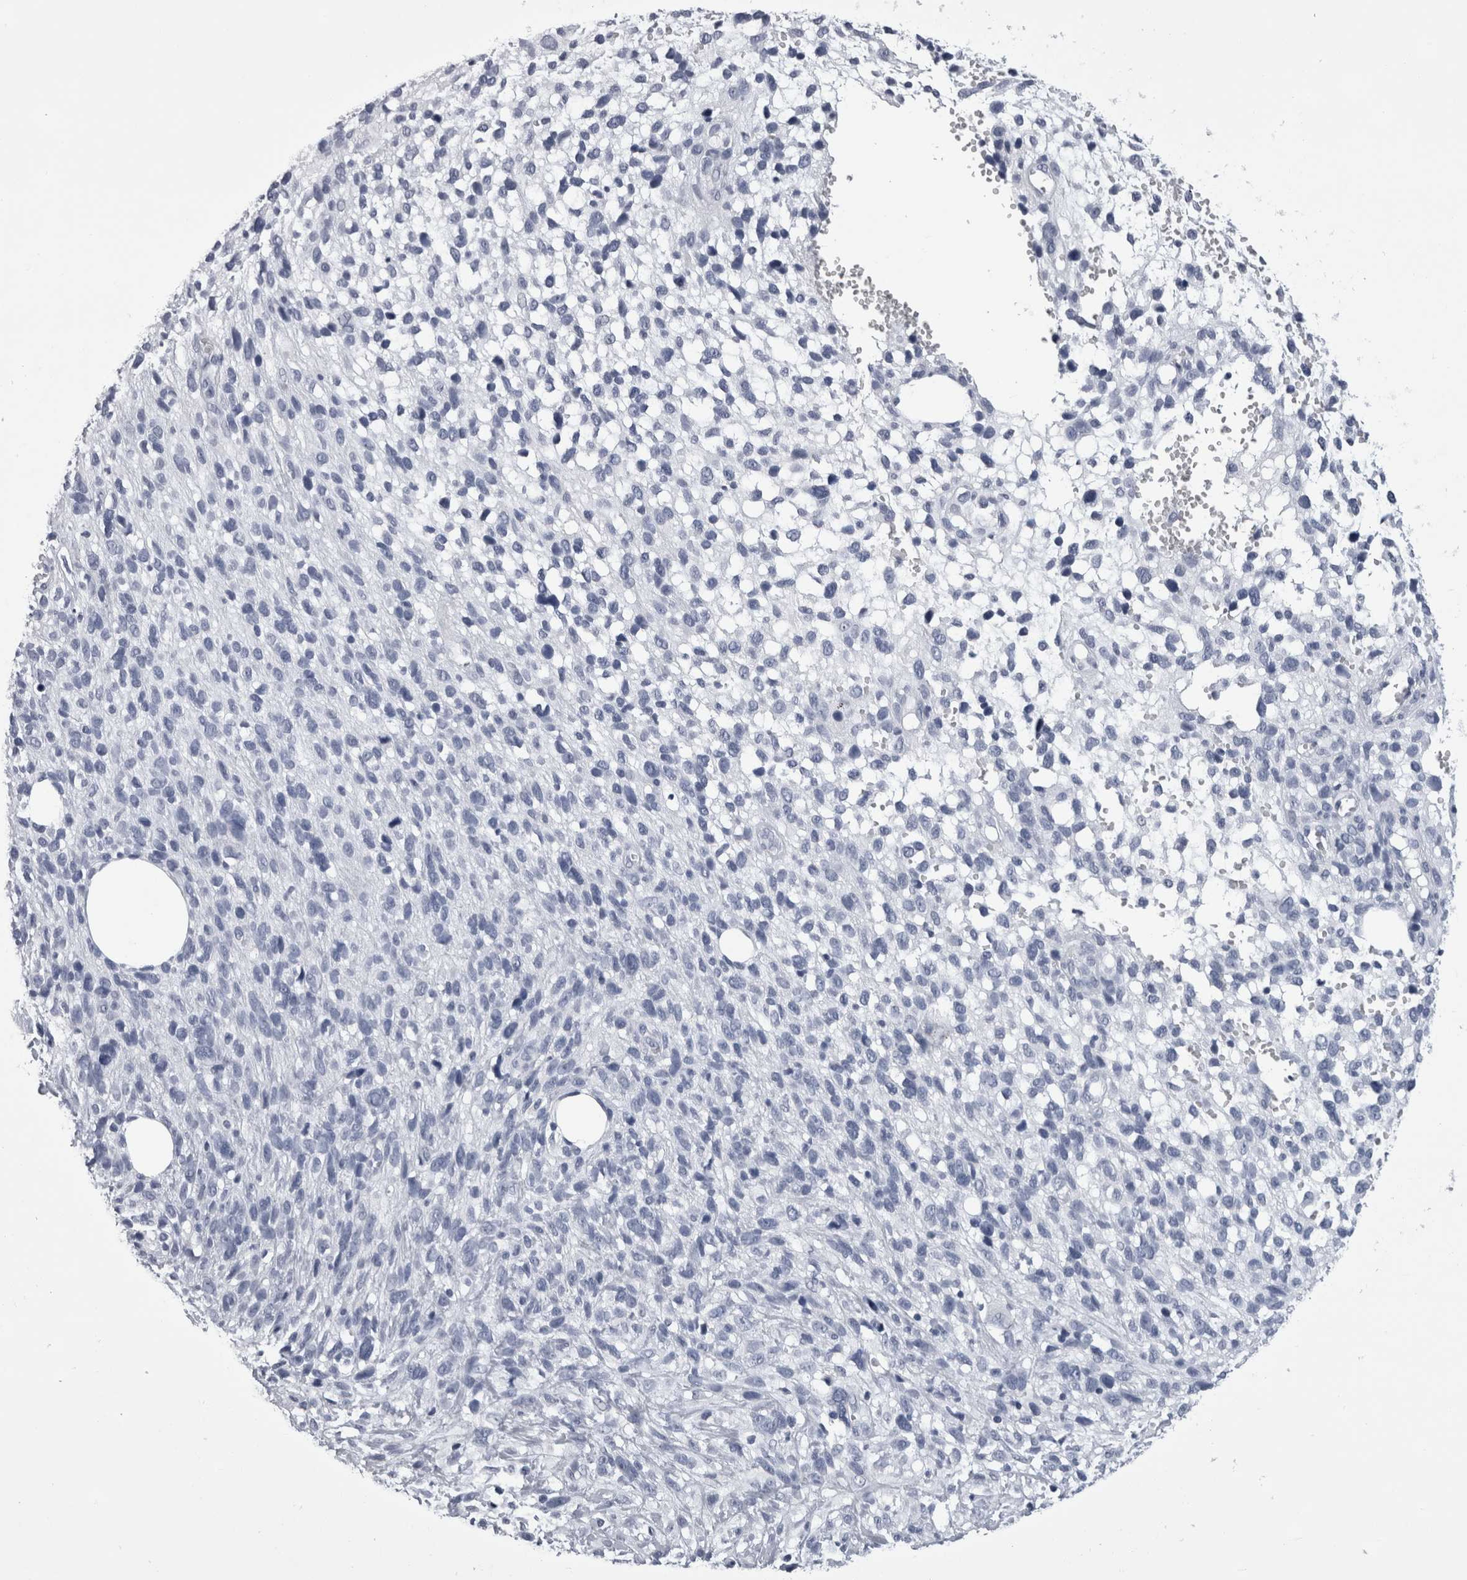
{"staining": {"intensity": "negative", "quantity": "none", "location": "none"}, "tissue": "melanoma", "cell_type": "Tumor cells", "image_type": "cancer", "snomed": [{"axis": "morphology", "description": "Malignant melanoma, NOS"}, {"axis": "topography", "description": "Skin"}], "caption": "High power microscopy micrograph of an immunohistochemistry histopathology image of melanoma, revealing no significant staining in tumor cells.", "gene": "ALDH8A1", "patient": {"sex": "female", "age": 55}}